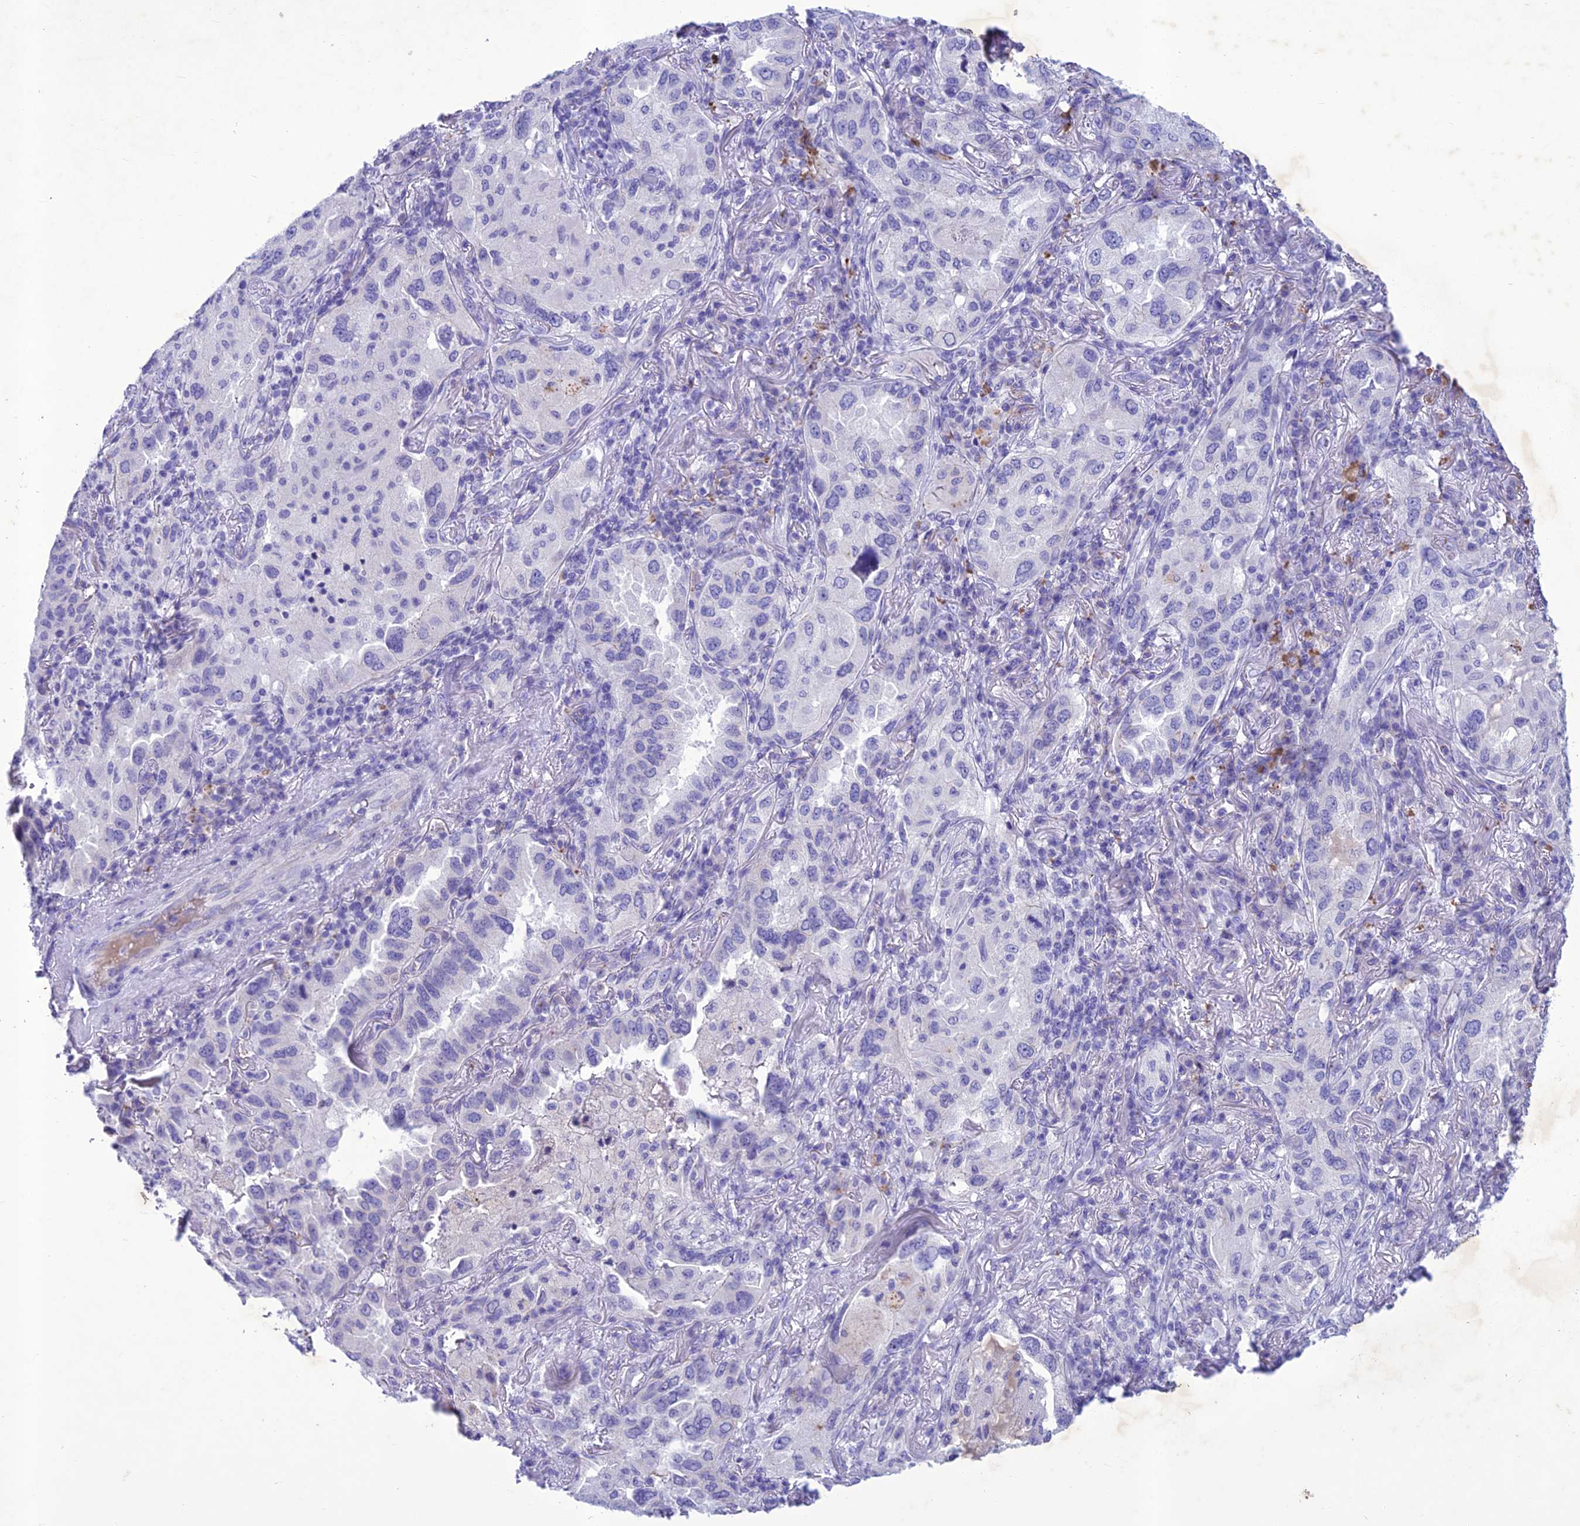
{"staining": {"intensity": "negative", "quantity": "none", "location": "none"}, "tissue": "lung cancer", "cell_type": "Tumor cells", "image_type": "cancer", "snomed": [{"axis": "morphology", "description": "Adenocarcinoma, NOS"}, {"axis": "topography", "description": "Lung"}], "caption": "The immunohistochemistry image has no significant expression in tumor cells of lung adenocarcinoma tissue.", "gene": "IFT172", "patient": {"sex": "female", "age": 69}}